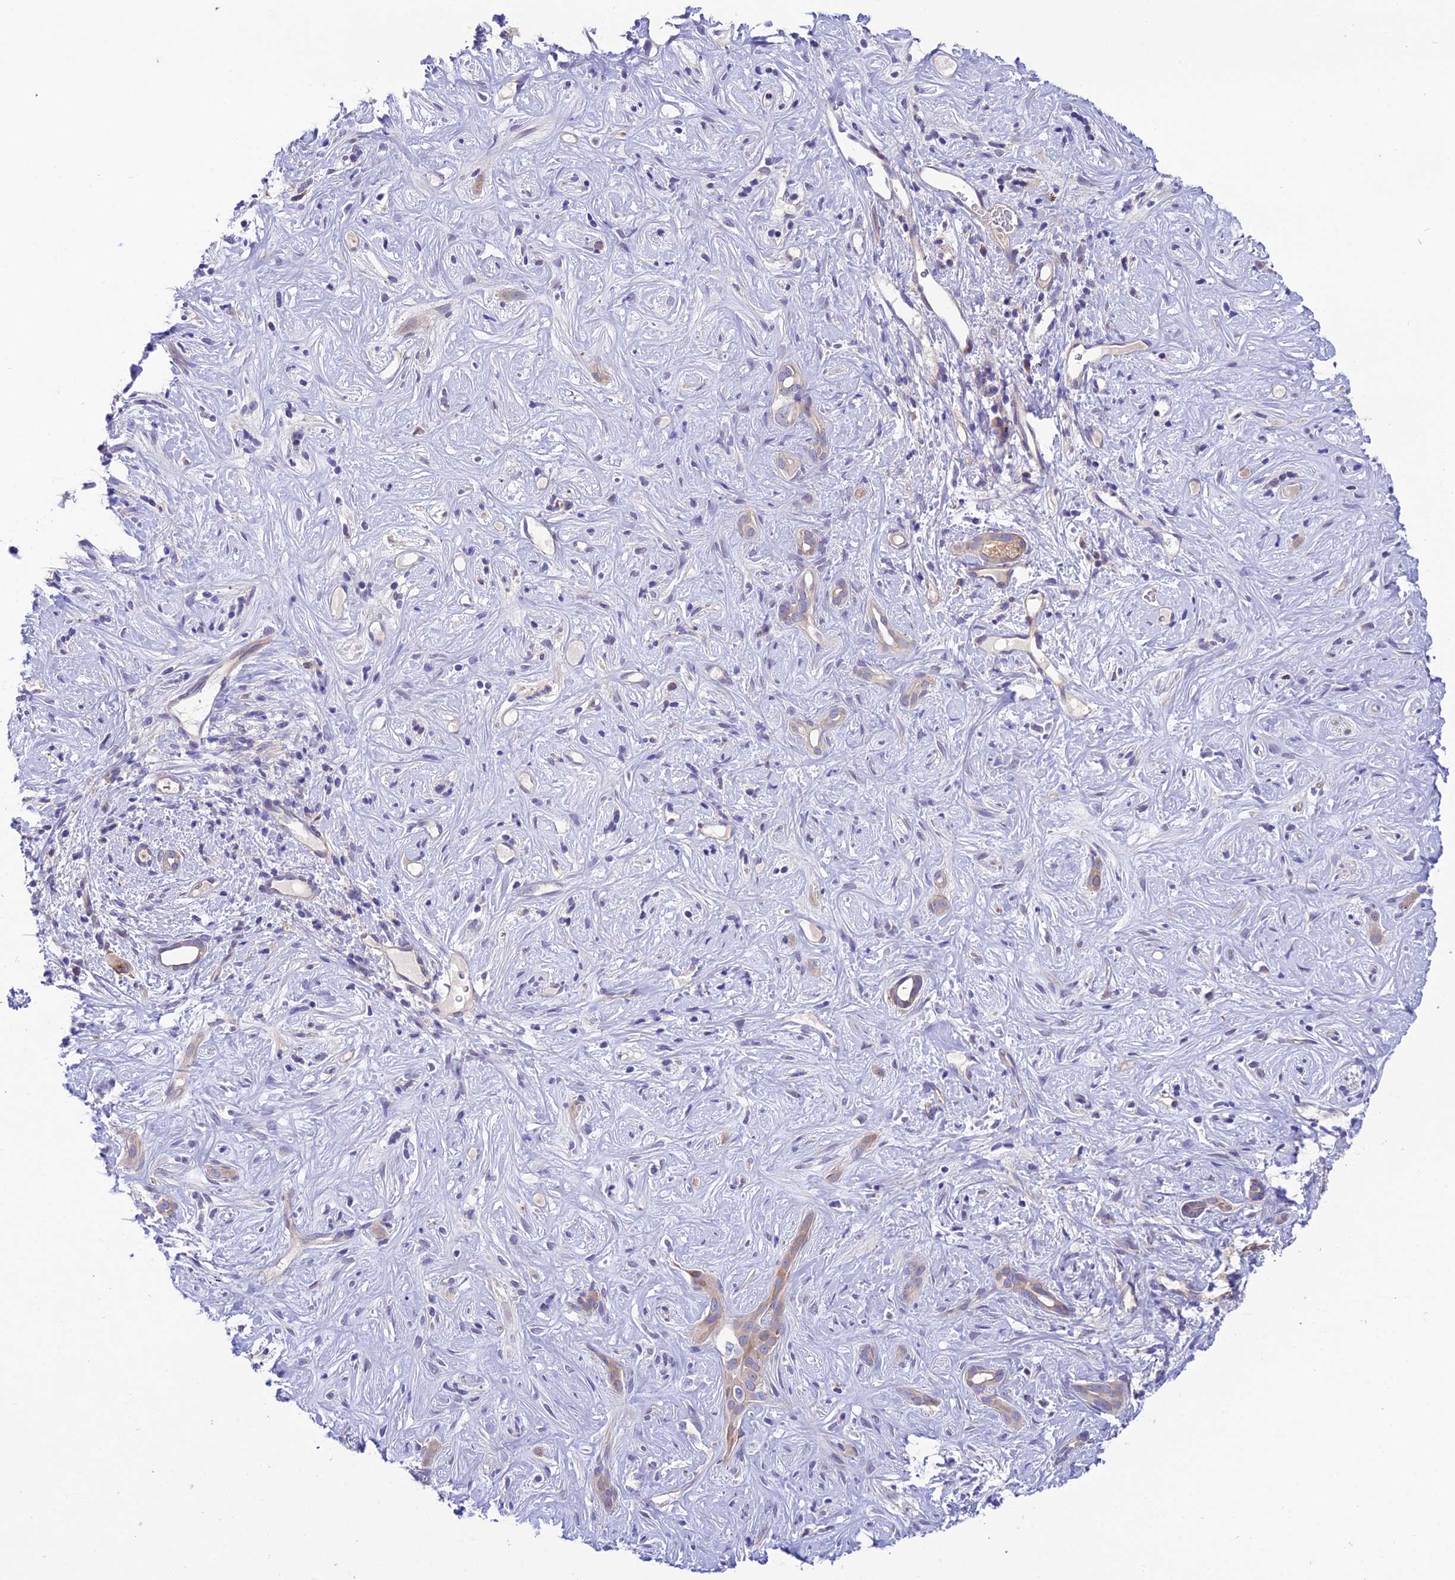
{"staining": {"intensity": "weak", "quantity": "<25%", "location": "cytoplasmic/membranous"}, "tissue": "liver cancer", "cell_type": "Tumor cells", "image_type": "cancer", "snomed": [{"axis": "morphology", "description": "Cholangiocarcinoma"}, {"axis": "topography", "description": "Liver"}], "caption": "Immunohistochemical staining of human liver cholangiocarcinoma exhibits no significant expression in tumor cells. (DAB (3,3'-diaminobenzidine) IHC with hematoxylin counter stain).", "gene": "TRIM43B", "patient": {"sex": "male", "age": 67}}